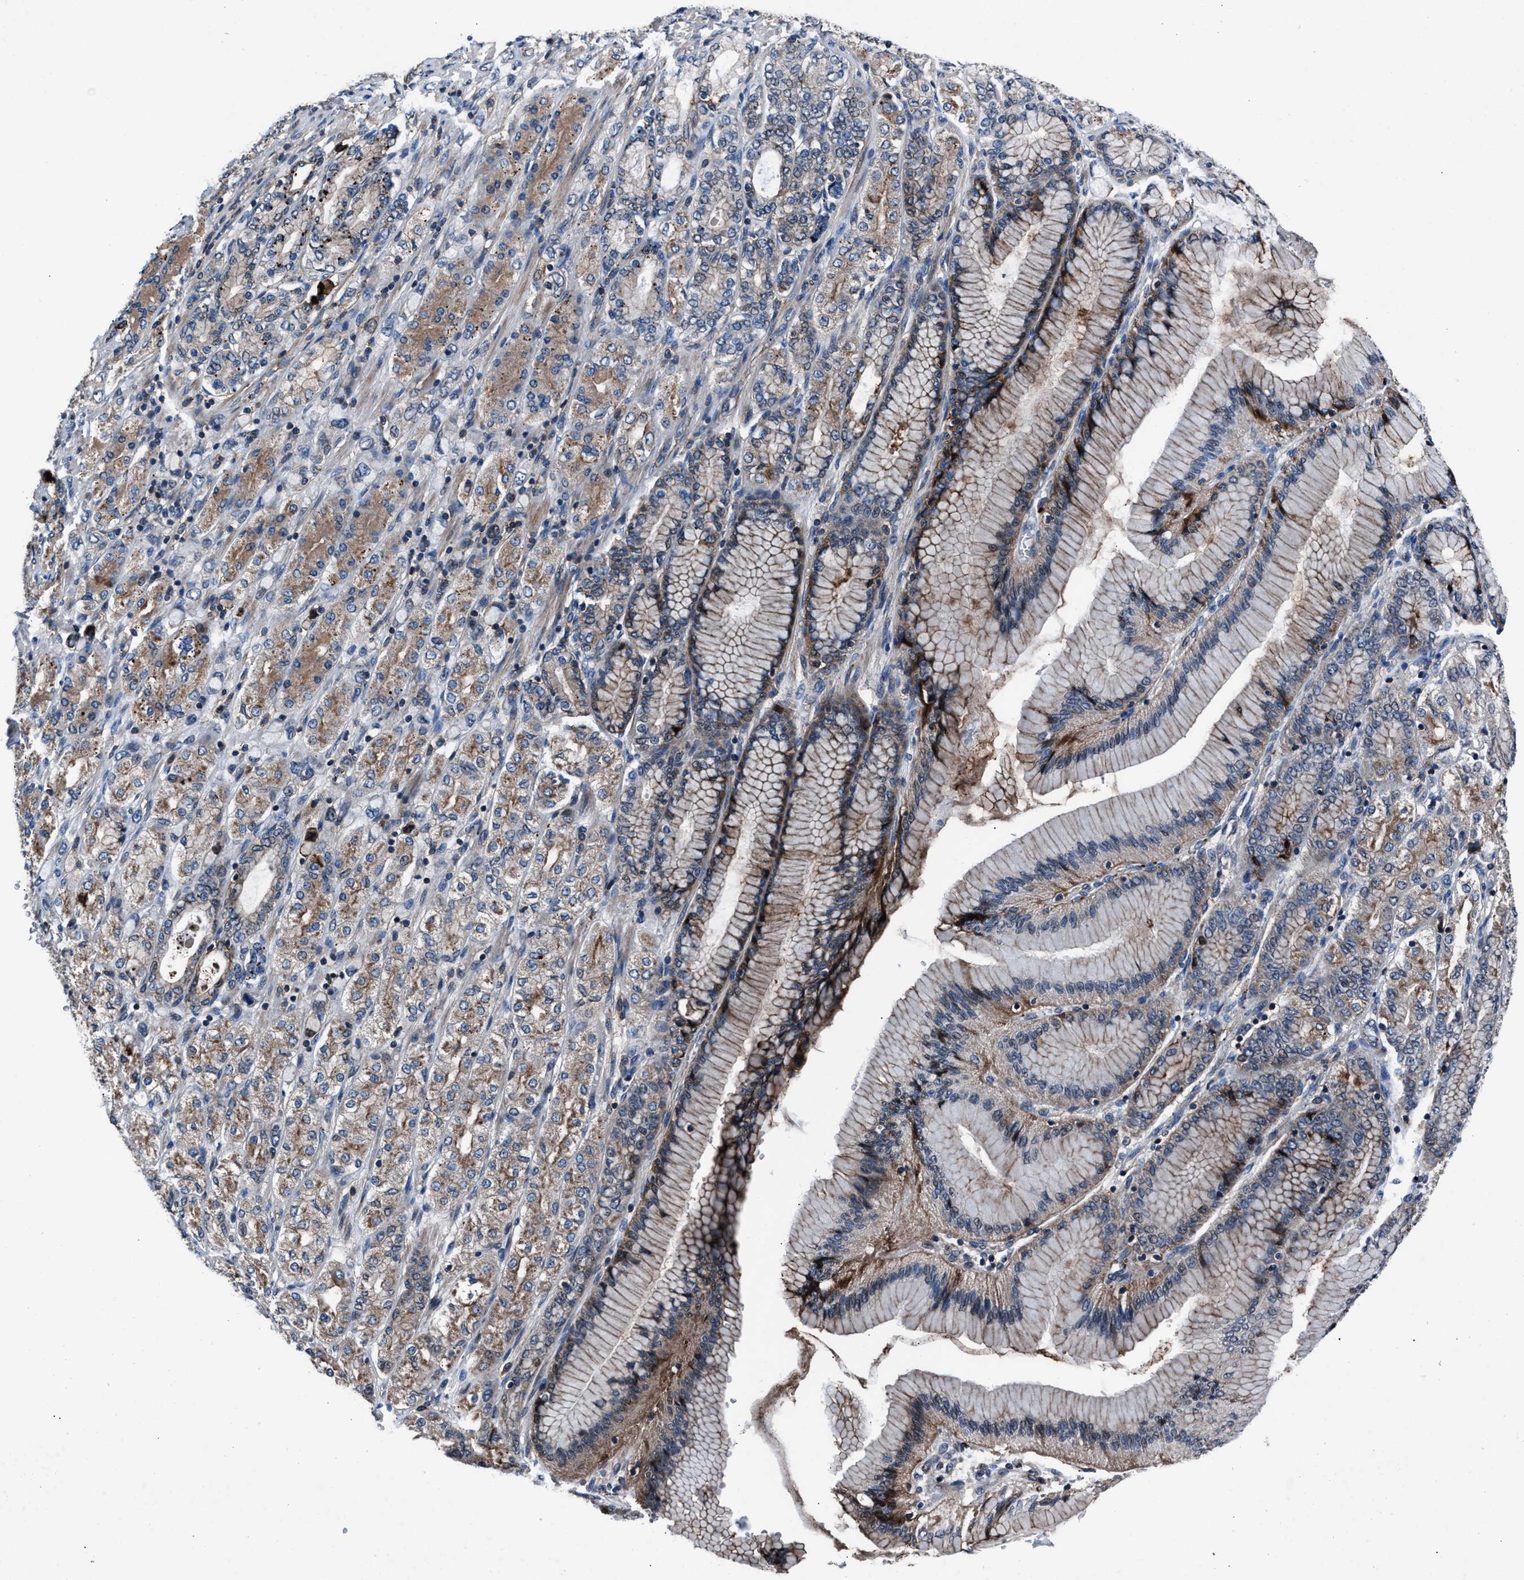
{"staining": {"intensity": "weak", "quantity": "25%-75%", "location": "cytoplasmic/membranous"}, "tissue": "stomach cancer", "cell_type": "Tumor cells", "image_type": "cancer", "snomed": [{"axis": "morphology", "description": "Adenocarcinoma, NOS"}, {"axis": "topography", "description": "Stomach"}], "caption": "Stomach cancer (adenocarcinoma) stained with a protein marker shows weak staining in tumor cells.", "gene": "MFSD11", "patient": {"sex": "female", "age": 65}}